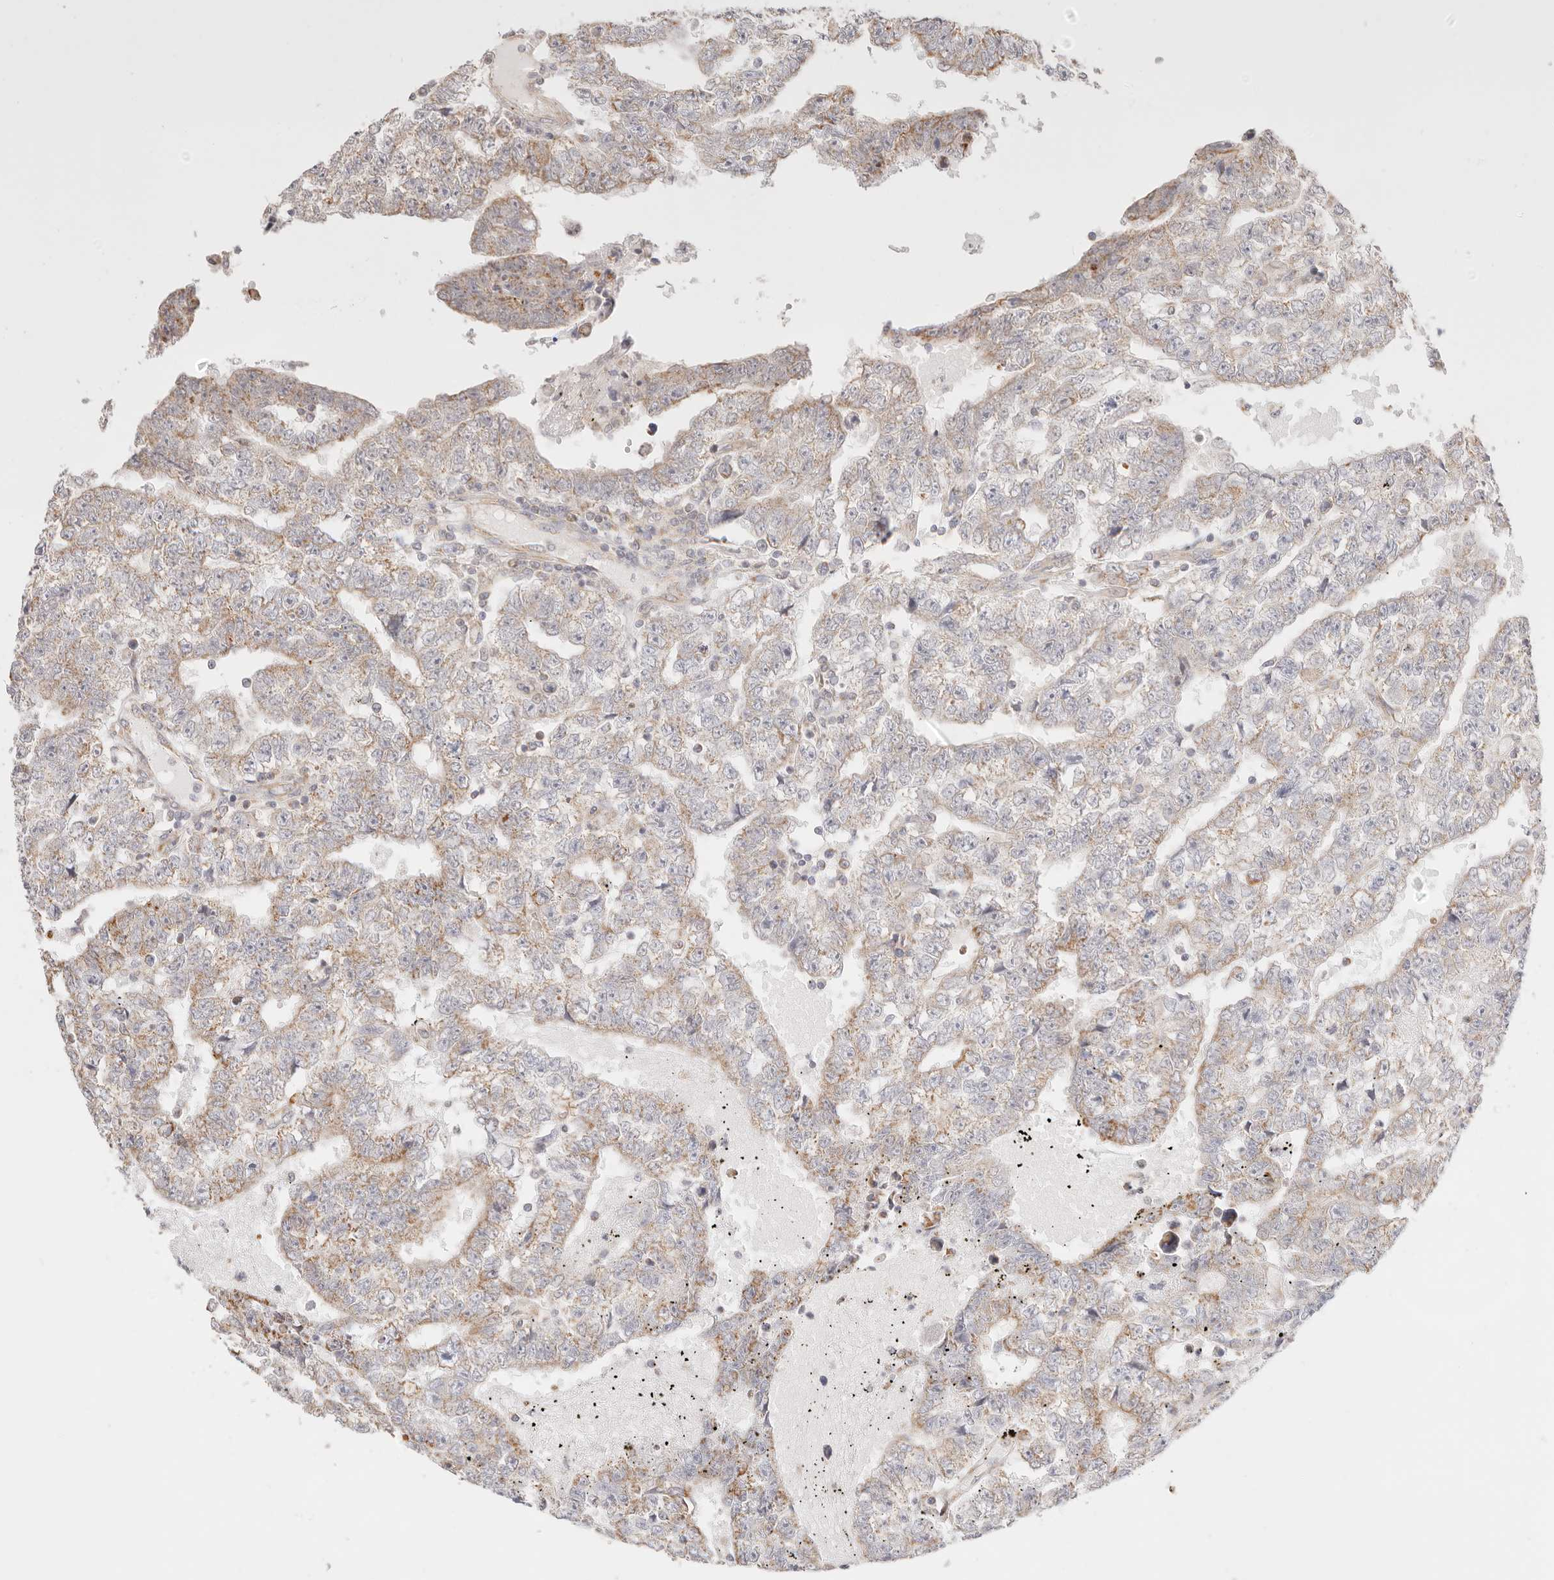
{"staining": {"intensity": "moderate", "quantity": "25%-75%", "location": "cytoplasmic/membranous"}, "tissue": "testis cancer", "cell_type": "Tumor cells", "image_type": "cancer", "snomed": [{"axis": "morphology", "description": "Carcinoma, Embryonal, NOS"}, {"axis": "topography", "description": "Testis"}], "caption": "Moderate cytoplasmic/membranous expression for a protein is seen in approximately 25%-75% of tumor cells of testis cancer using IHC.", "gene": "ZC3H11A", "patient": {"sex": "male", "age": 25}}